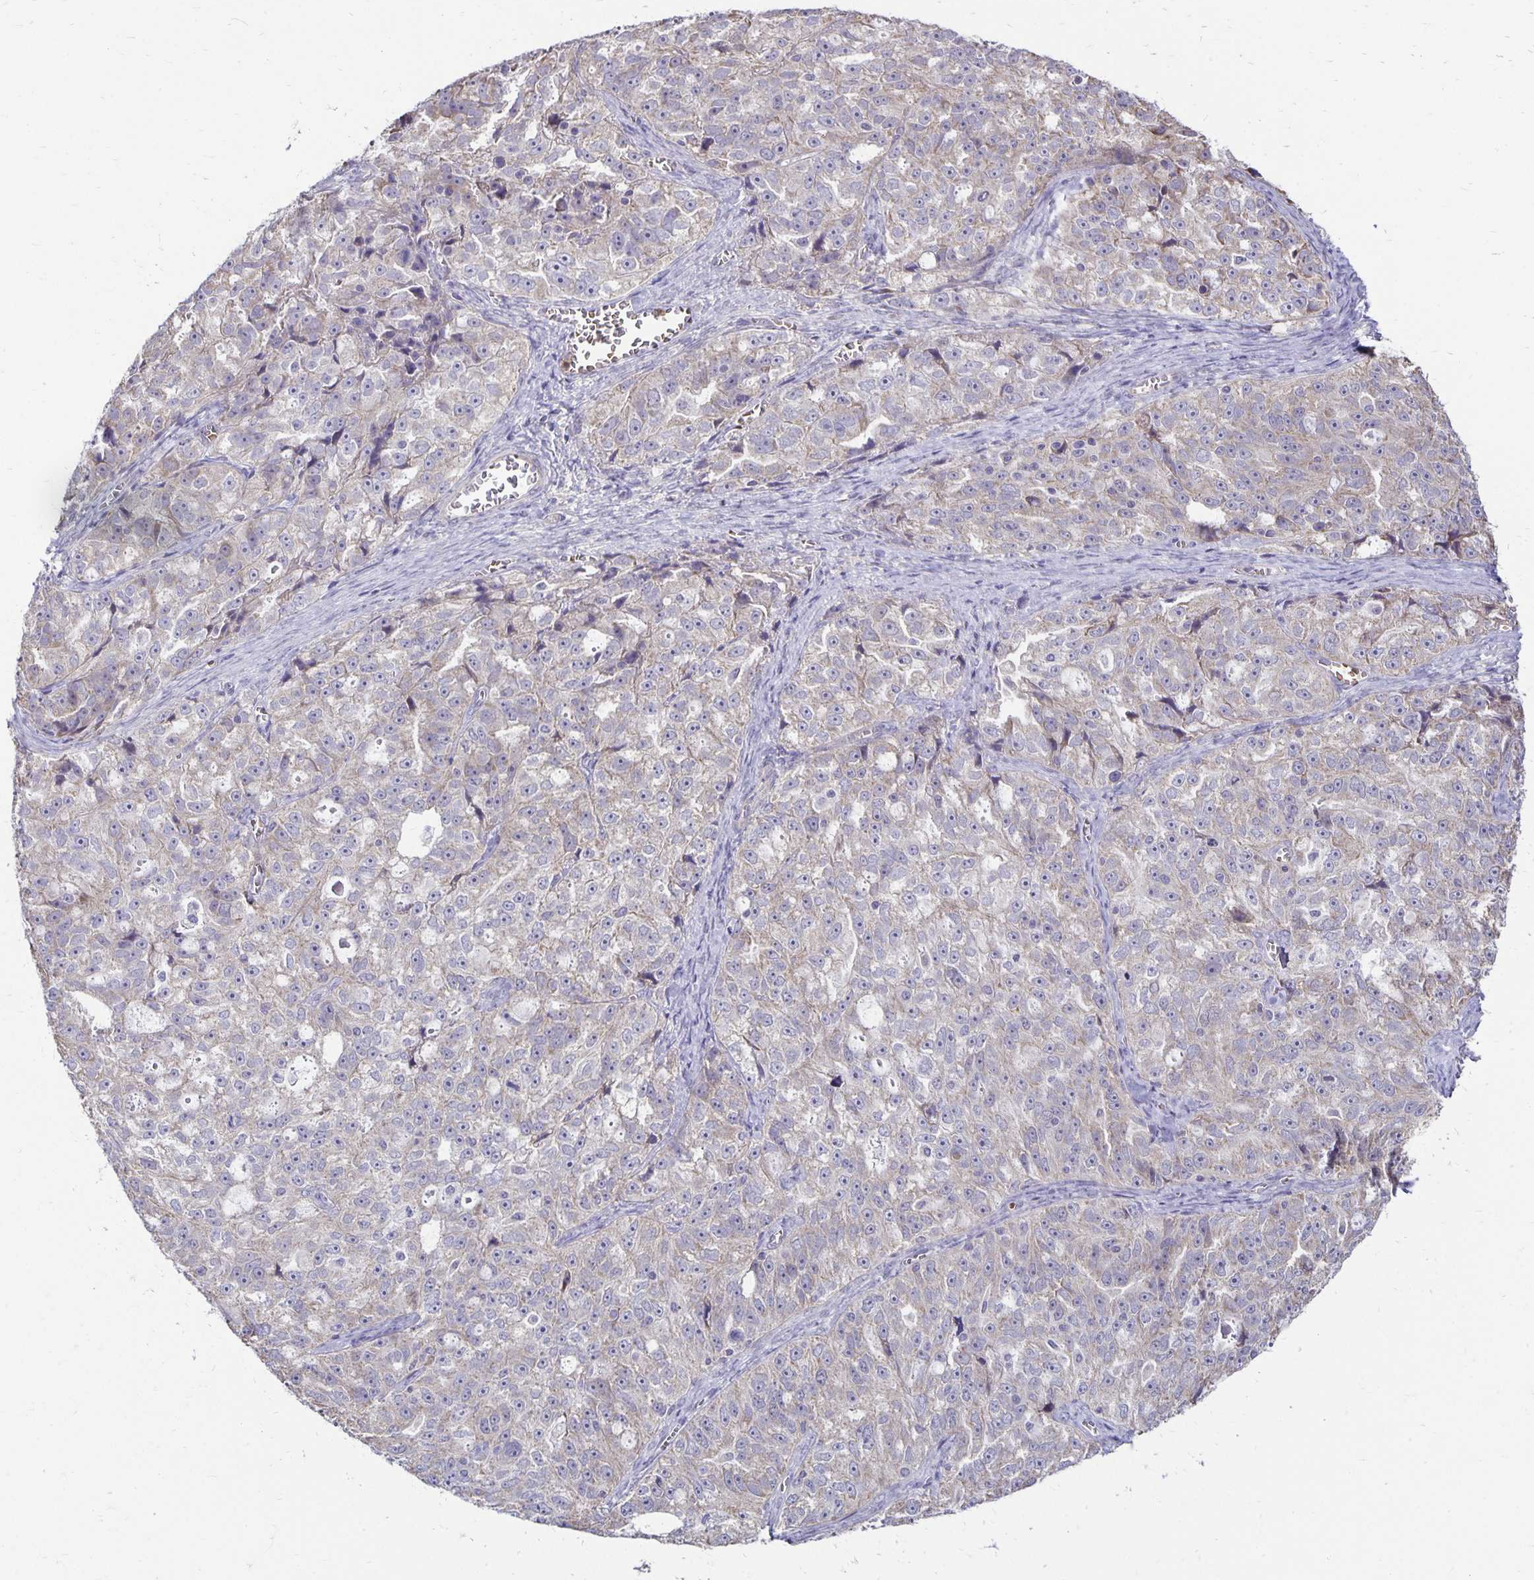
{"staining": {"intensity": "negative", "quantity": "none", "location": "none"}, "tissue": "ovarian cancer", "cell_type": "Tumor cells", "image_type": "cancer", "snomed": [{"axis": "morphology", "description": "Cystadenocarcinoma, serous, NOS"}, {"axis": "topography", "description": "Ovary"}], "caption": "Immunohistochemistry (IHC) image of neoplastic tissue: ovarian cancer stained with DAB (3,3'-diaminobenzidine) displays no significant protein staining in tumor cells.", "gene": "FN3K", "patient": {"sex": "female", "age": 51}}